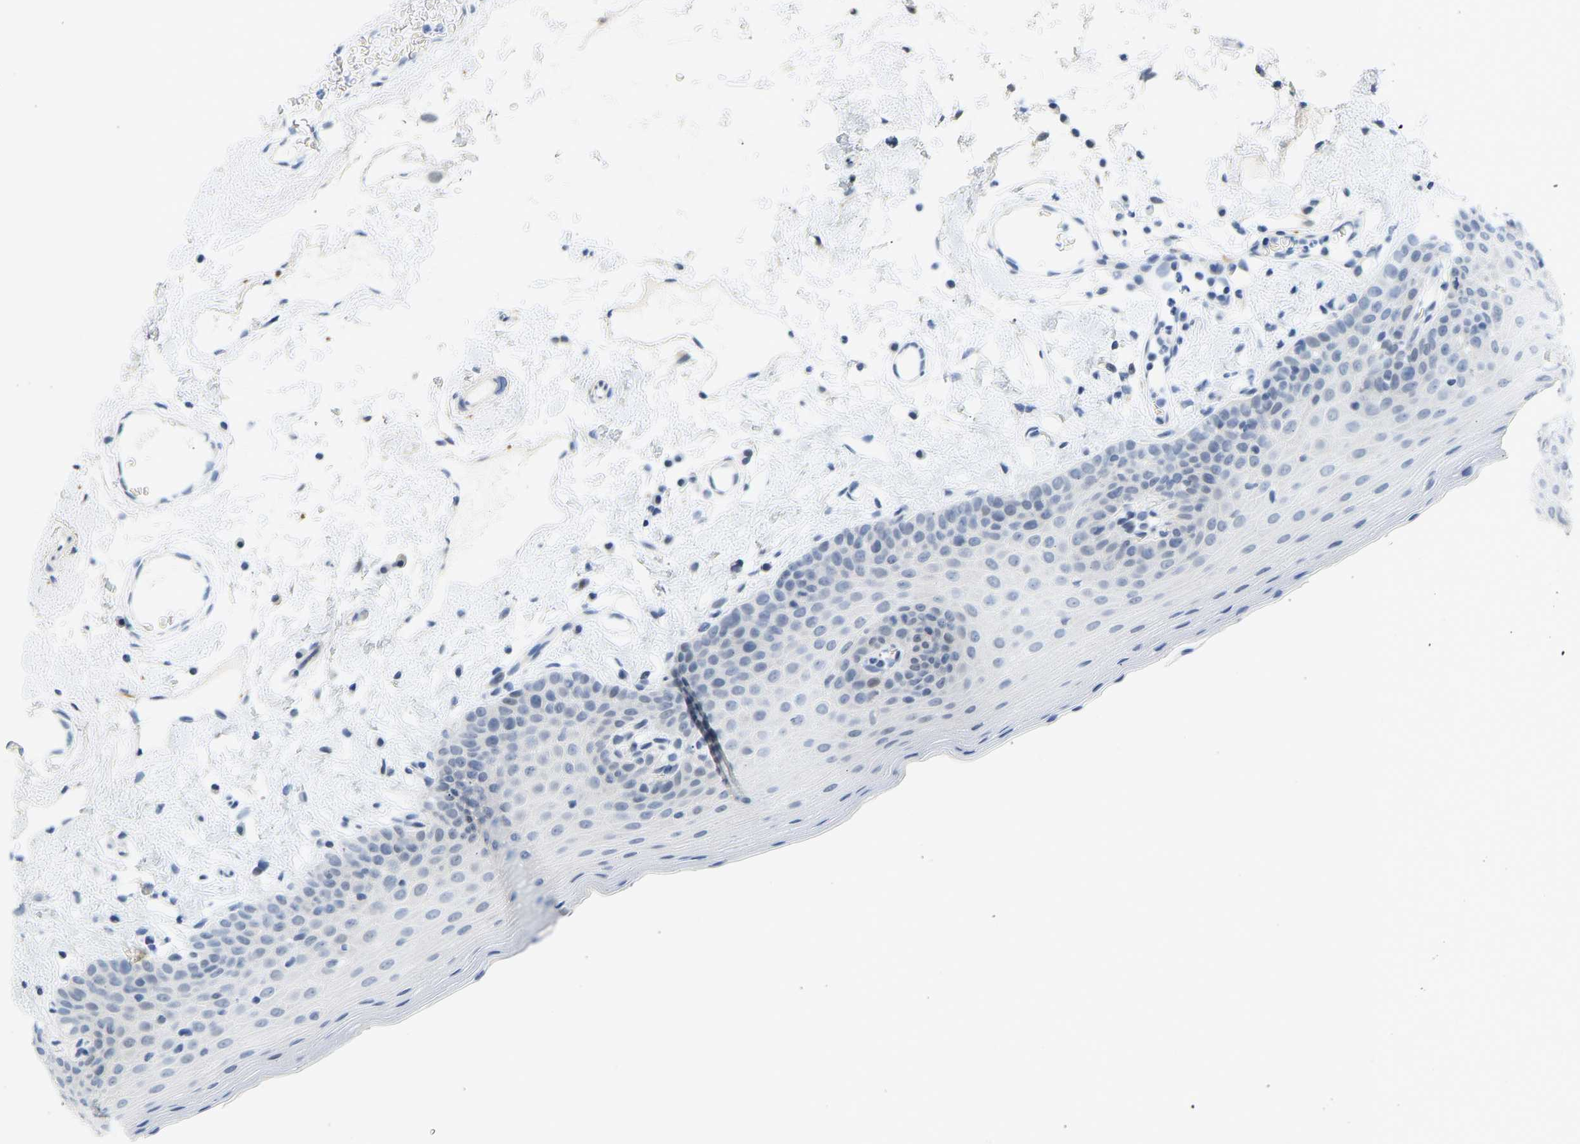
{"staining": {"intensity": "negative", "quantity": "none", "location": "none"}, "tissue": "oral mucosa", "cell_type": "Squamous epithelial cells", "image_type": "normal", "snomed": [{"axis": "morphology", "description": "Normal tissue, NOS"}, {"axis": "topography", "description": "Oral tissue"}], "caption": "Immunohistochemistry (IHC) histopathology image of normal oral mucosa stained for a protein (brown), which displays no expression in squamous epithelial cells.", "gene": "BAG1", "patient": {"sex": "male", "age": 66}}